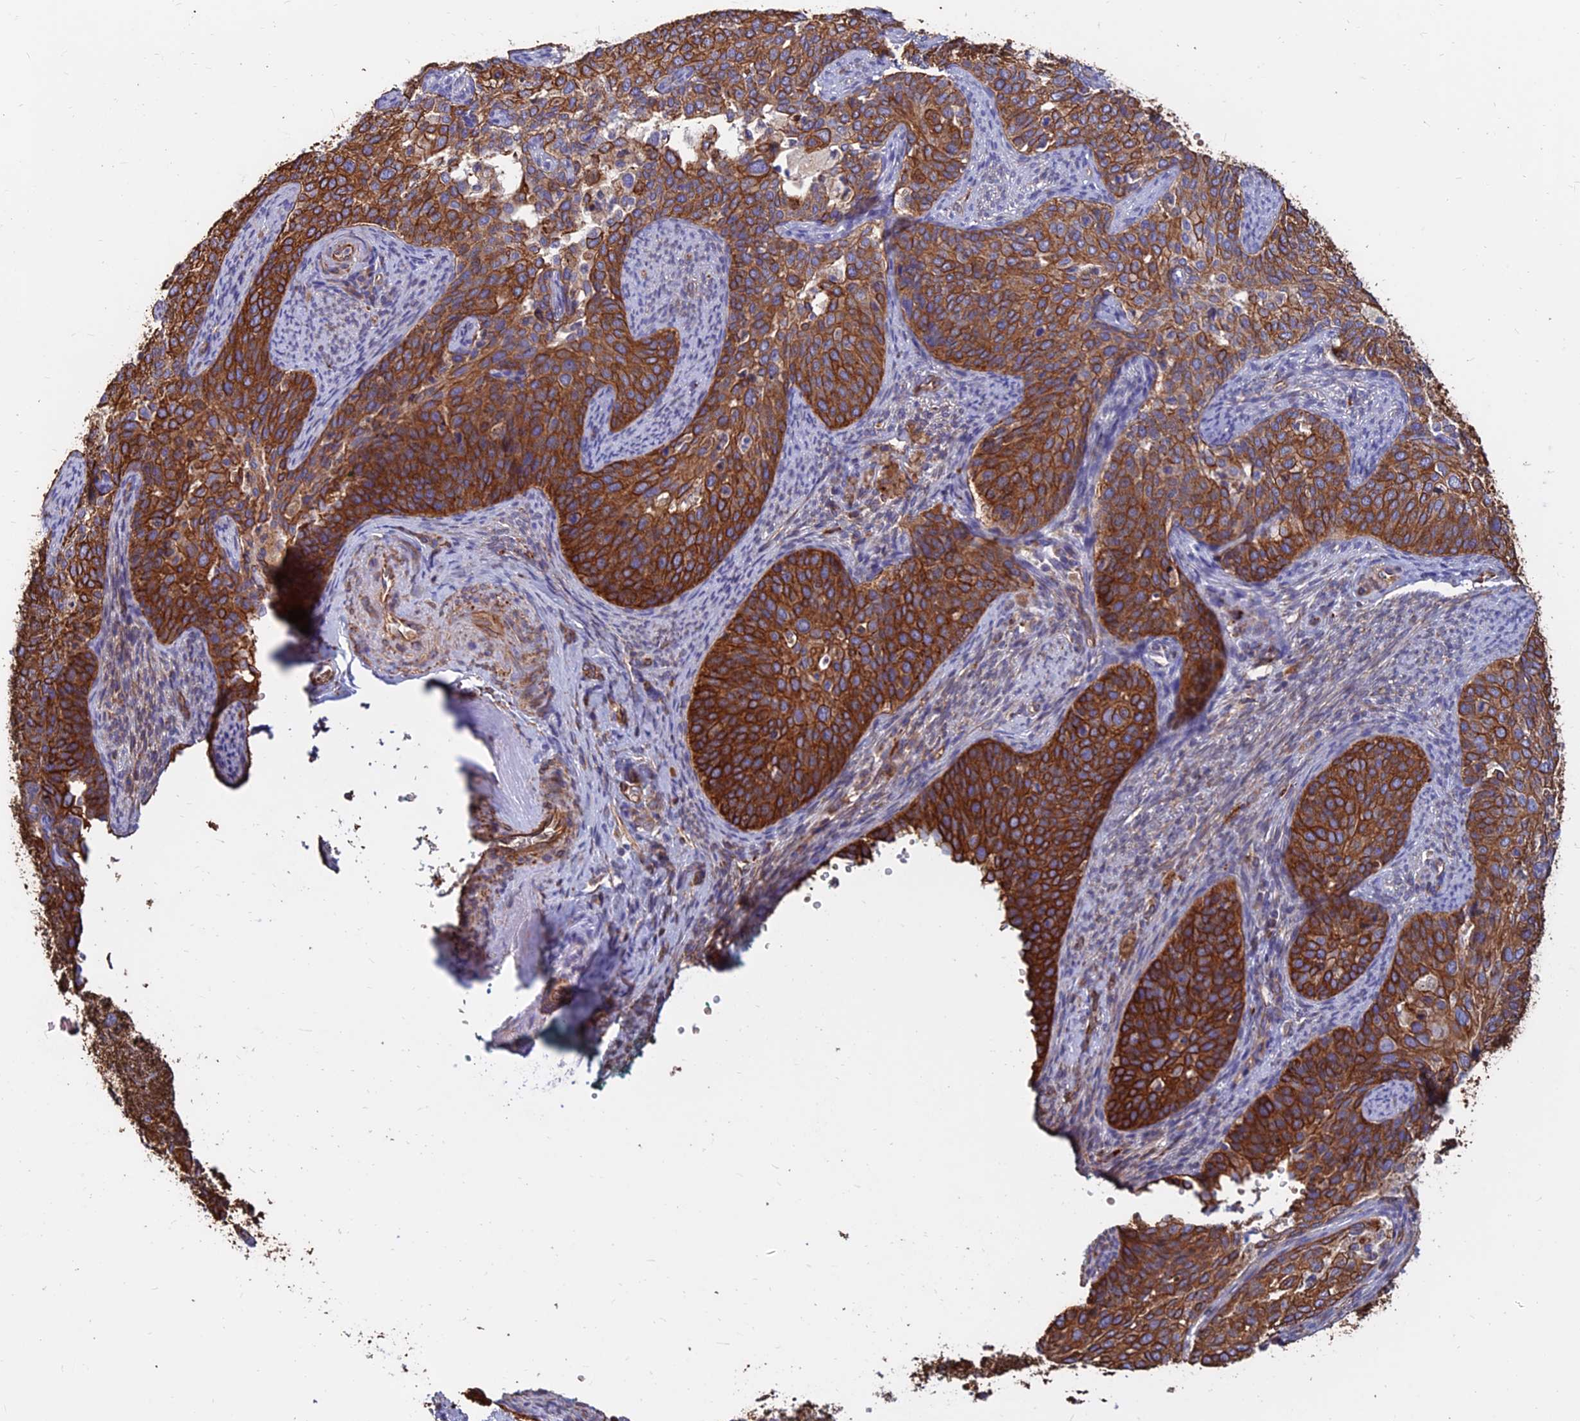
{"staining": {"intensity": "strong", "quantity": ">75%", "location": "cytoplasmic/membranous"}, "tissue": "cervical cancer", "cell_type": "Tumor cells", "image_type": "cancer", "snomed": [{"axis": "morphology", "description": "Squamous cell carcinoma, NOS"}, {"axis": "topography", "description": "Cervix"}], "caption": "Cervical cancer (squamous cell carcinoma) stained for a protein (brown) shows strong cytoplasmic/membranous positive positivity in approximately >75% of tumor cells.", "gene": "CDK18", "patient": {"sex": "female", "age": 44}}